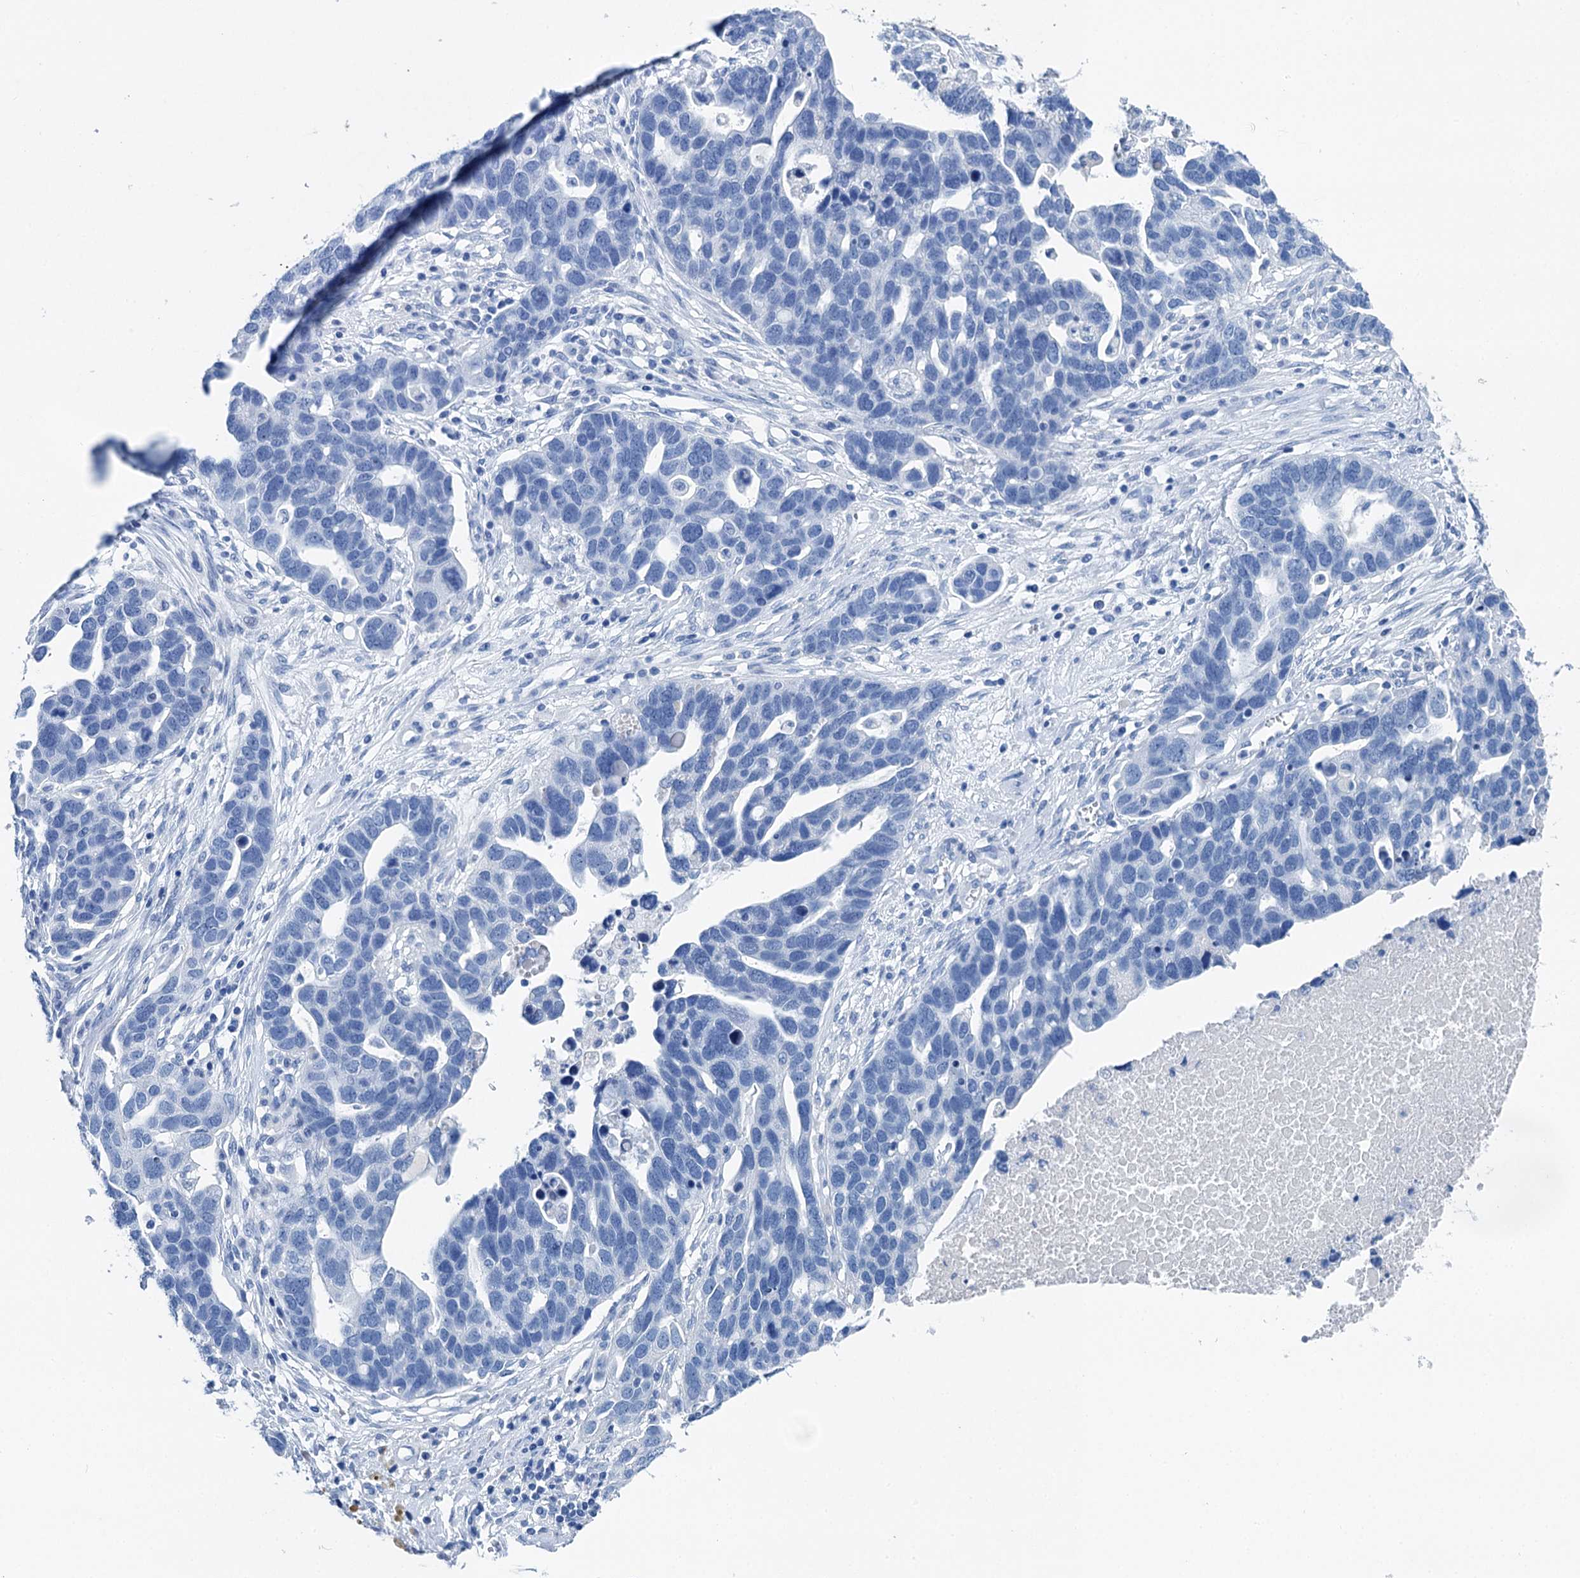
{"staining": {"intensity": "negative", "quantity": "none", "location": "none"}, "tissue": "ovarian cancer", "cell_type": "Tumor cells", "image_type": "cancer", "snomed": [{"axis": "morphology", "description": "Cystadenocarcinoma, serous, NOS"}, {"axis": "topography", "description": "Ovary"}], "caption": "A high-resolution image shows immunohistochemistry staining of ovarian cancer, which reveals no significant staining in tumor cells.", "gene": "BRINP1", "patient": {"sex": "female", "age": 54}}